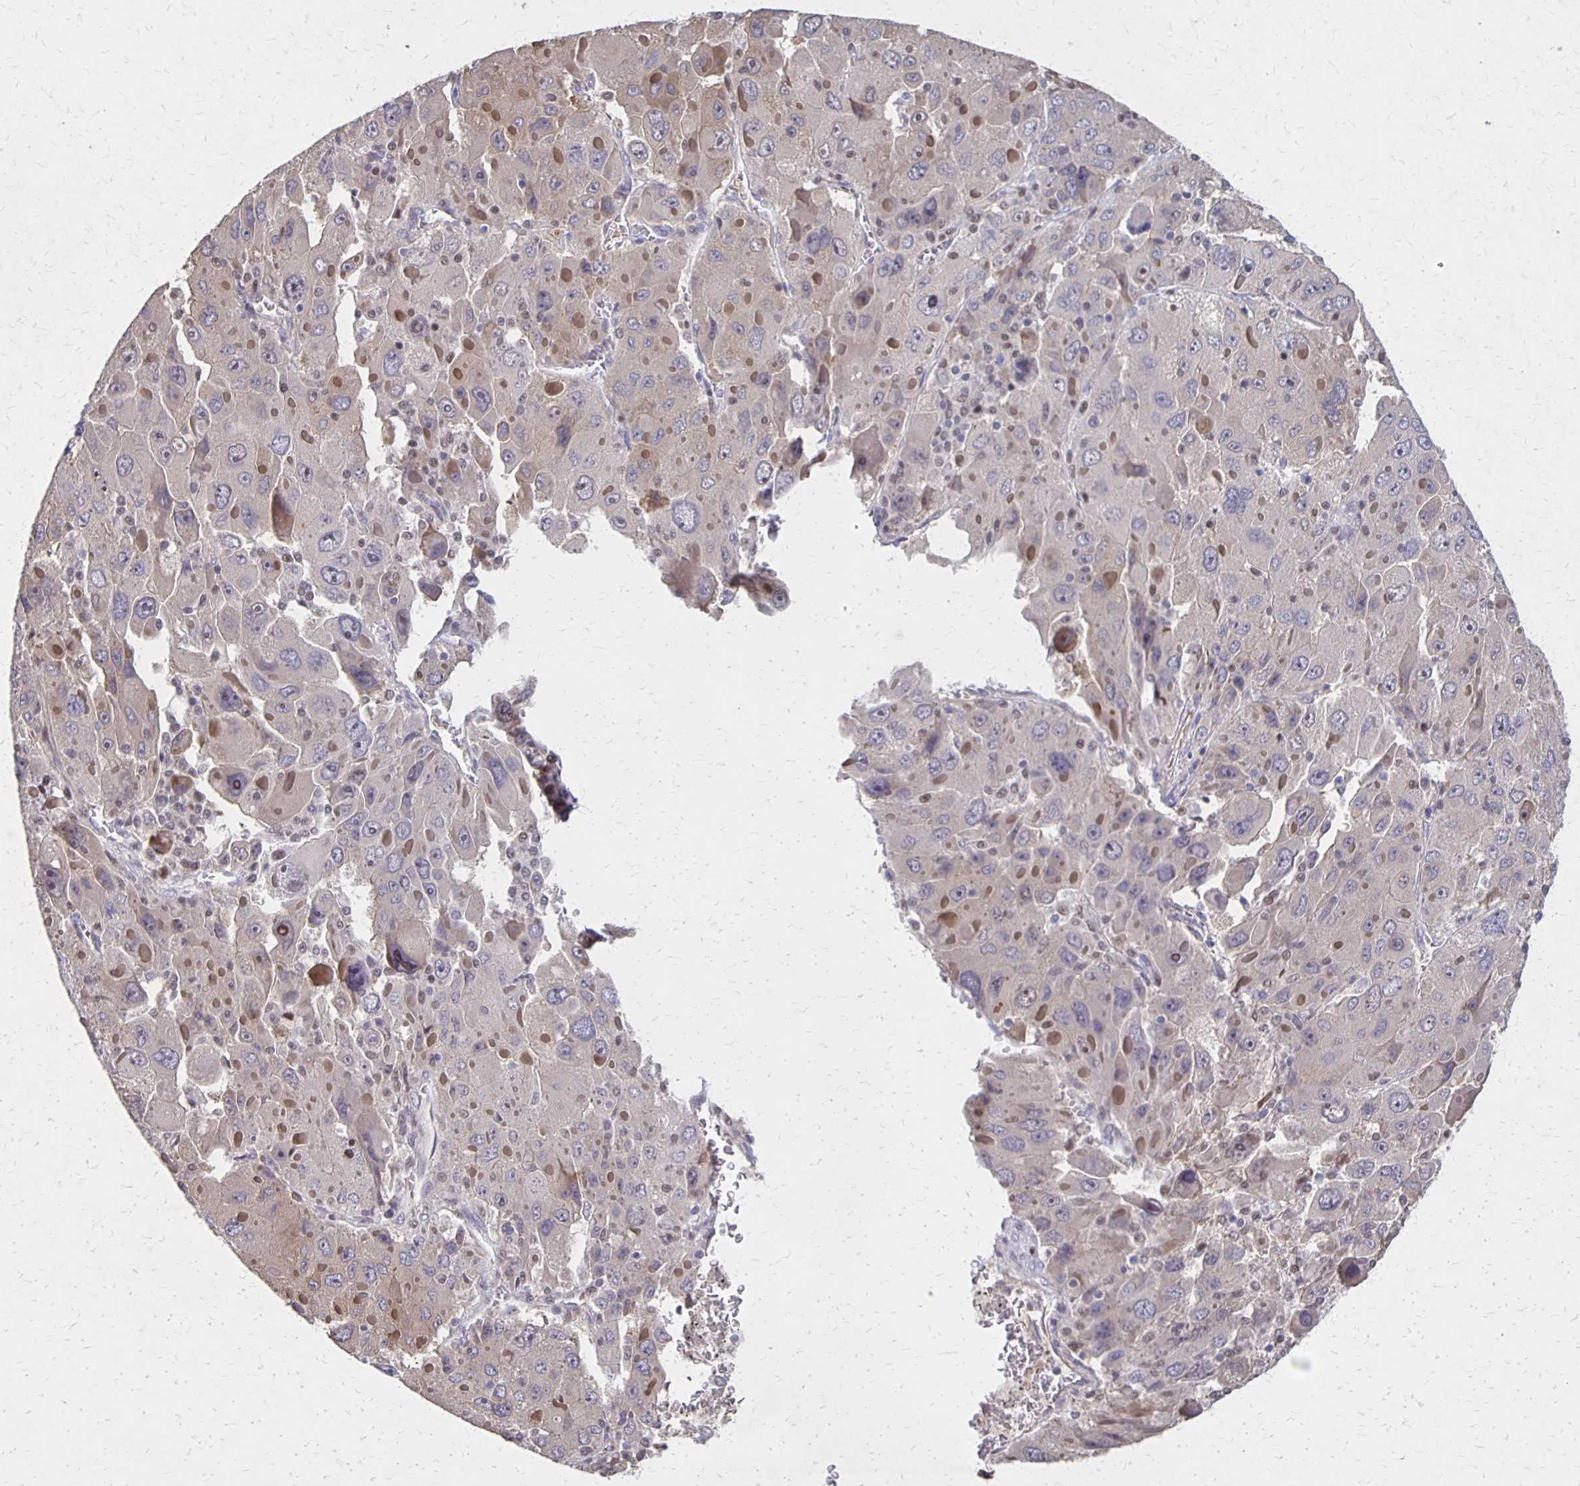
{"staining": {"intensity": "negative", "quantity": "none", "location": "none"}, "tissue": "liver cancer", "cell_type": "Tumor cells", "image_type": "cancer", "snomed": [{"axis": "morphology", "description": "Carcinoma, Hepatocellular, NOS"}, {"axis": "topography", "description": "Liver"}], "caption": "High power microscopy image of an immunohistochemistry micrograph of hepatocellular carcinoma (liver), revealing no significant expression in tumor cells. Nuclei are stained in blue.", "gene": "NOG", "patient": {"sex": "female", "age": 41}}